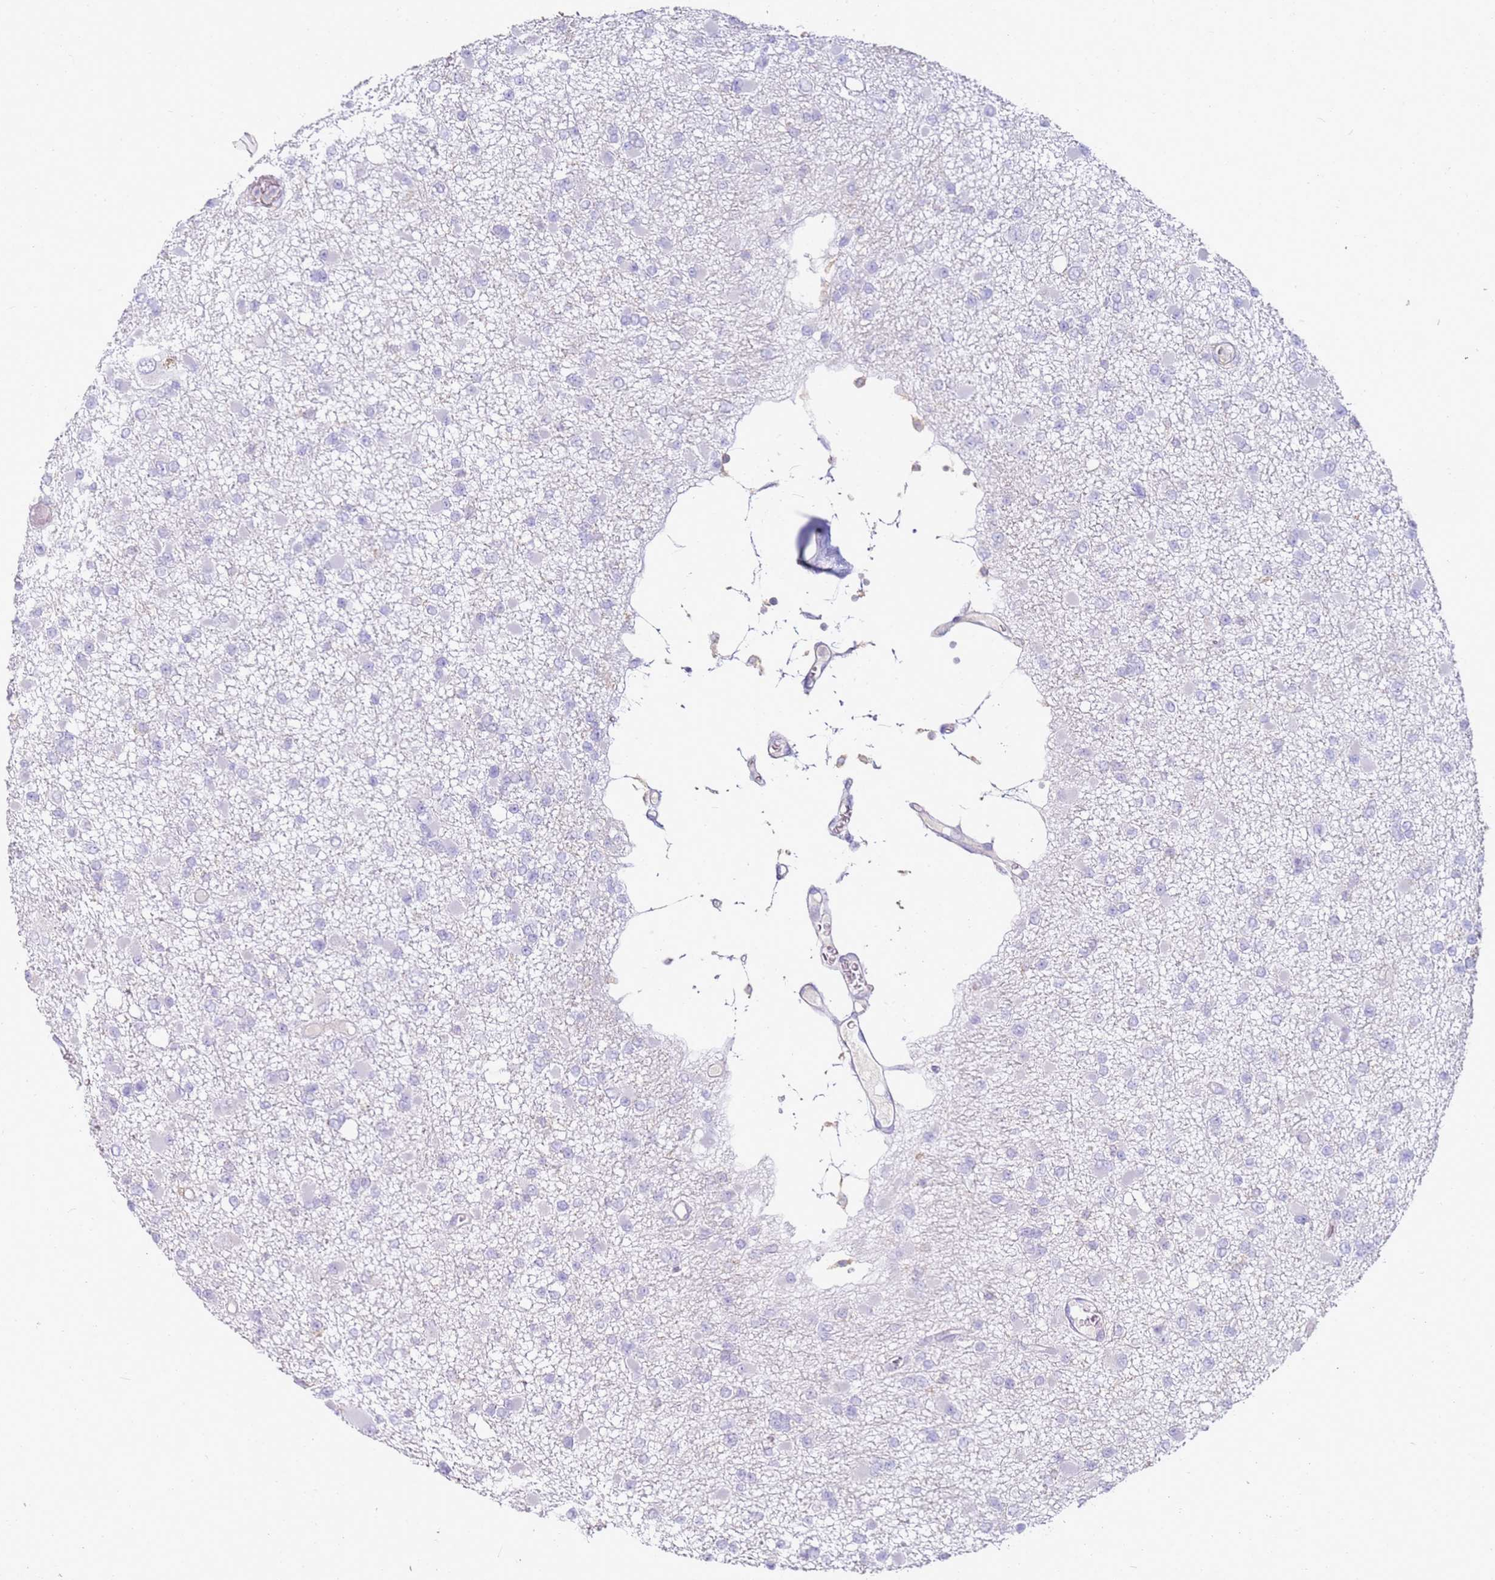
{"staining": {"intensity": "negative", "quantity": "none", "location": "none"}, "tissue": "glioma", "cell_type": "Tumor cells", "image_type": "cancer", "snomed": [{"axis": "morphology", "description": "Glioma, malignant, Low grade"}, {"axis": "topography", "description": "Brain"}], "caption": "The micrograph shows no significant positivity in tumor cells of low-grade glioma (malignant).", "gene": "FPR1", "patient": {"sex": "female", "age": 22}}